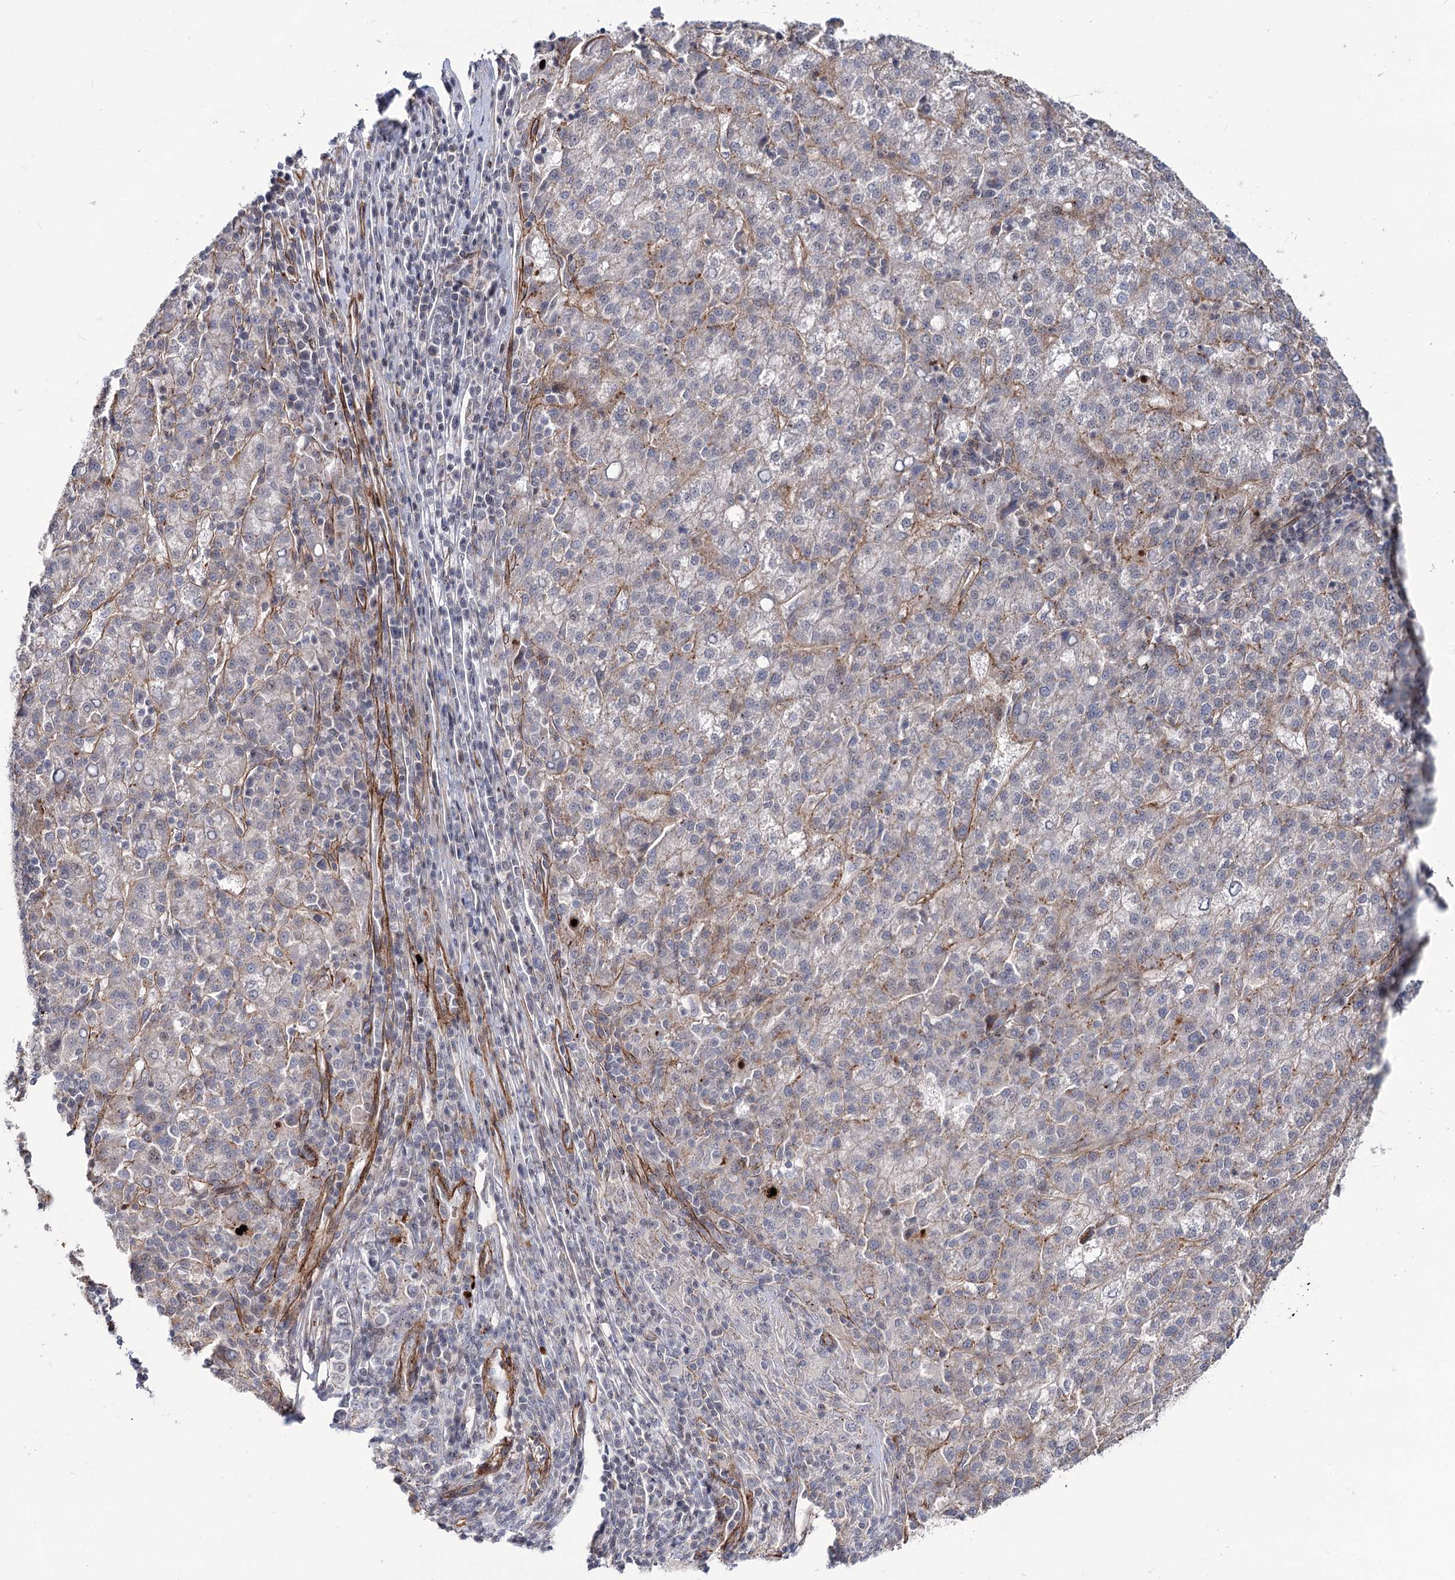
{"staining": {"intensity": "moderate", "quantity": "<25%", "location": "cytoplasmic/membranous"}, "tissue": "liver cancer", "cell_type": "Tumor cells", "image_type": "cancer", "snomed": [{"axis": "morphology", "description": "Carcinoma, Hepatocellular, NOS"}, {"axis": "topography", "description": "Liver"}], "caption": "Liver cancer (hepatocellular carcinoma) was stained to show a protein in brown. There is low levels of moderate cytoplasmic/membranous positivity in approximately <25% of tumor cells.", "gene": "ATL2", "patient": {"sex": "female", "age": 58}}